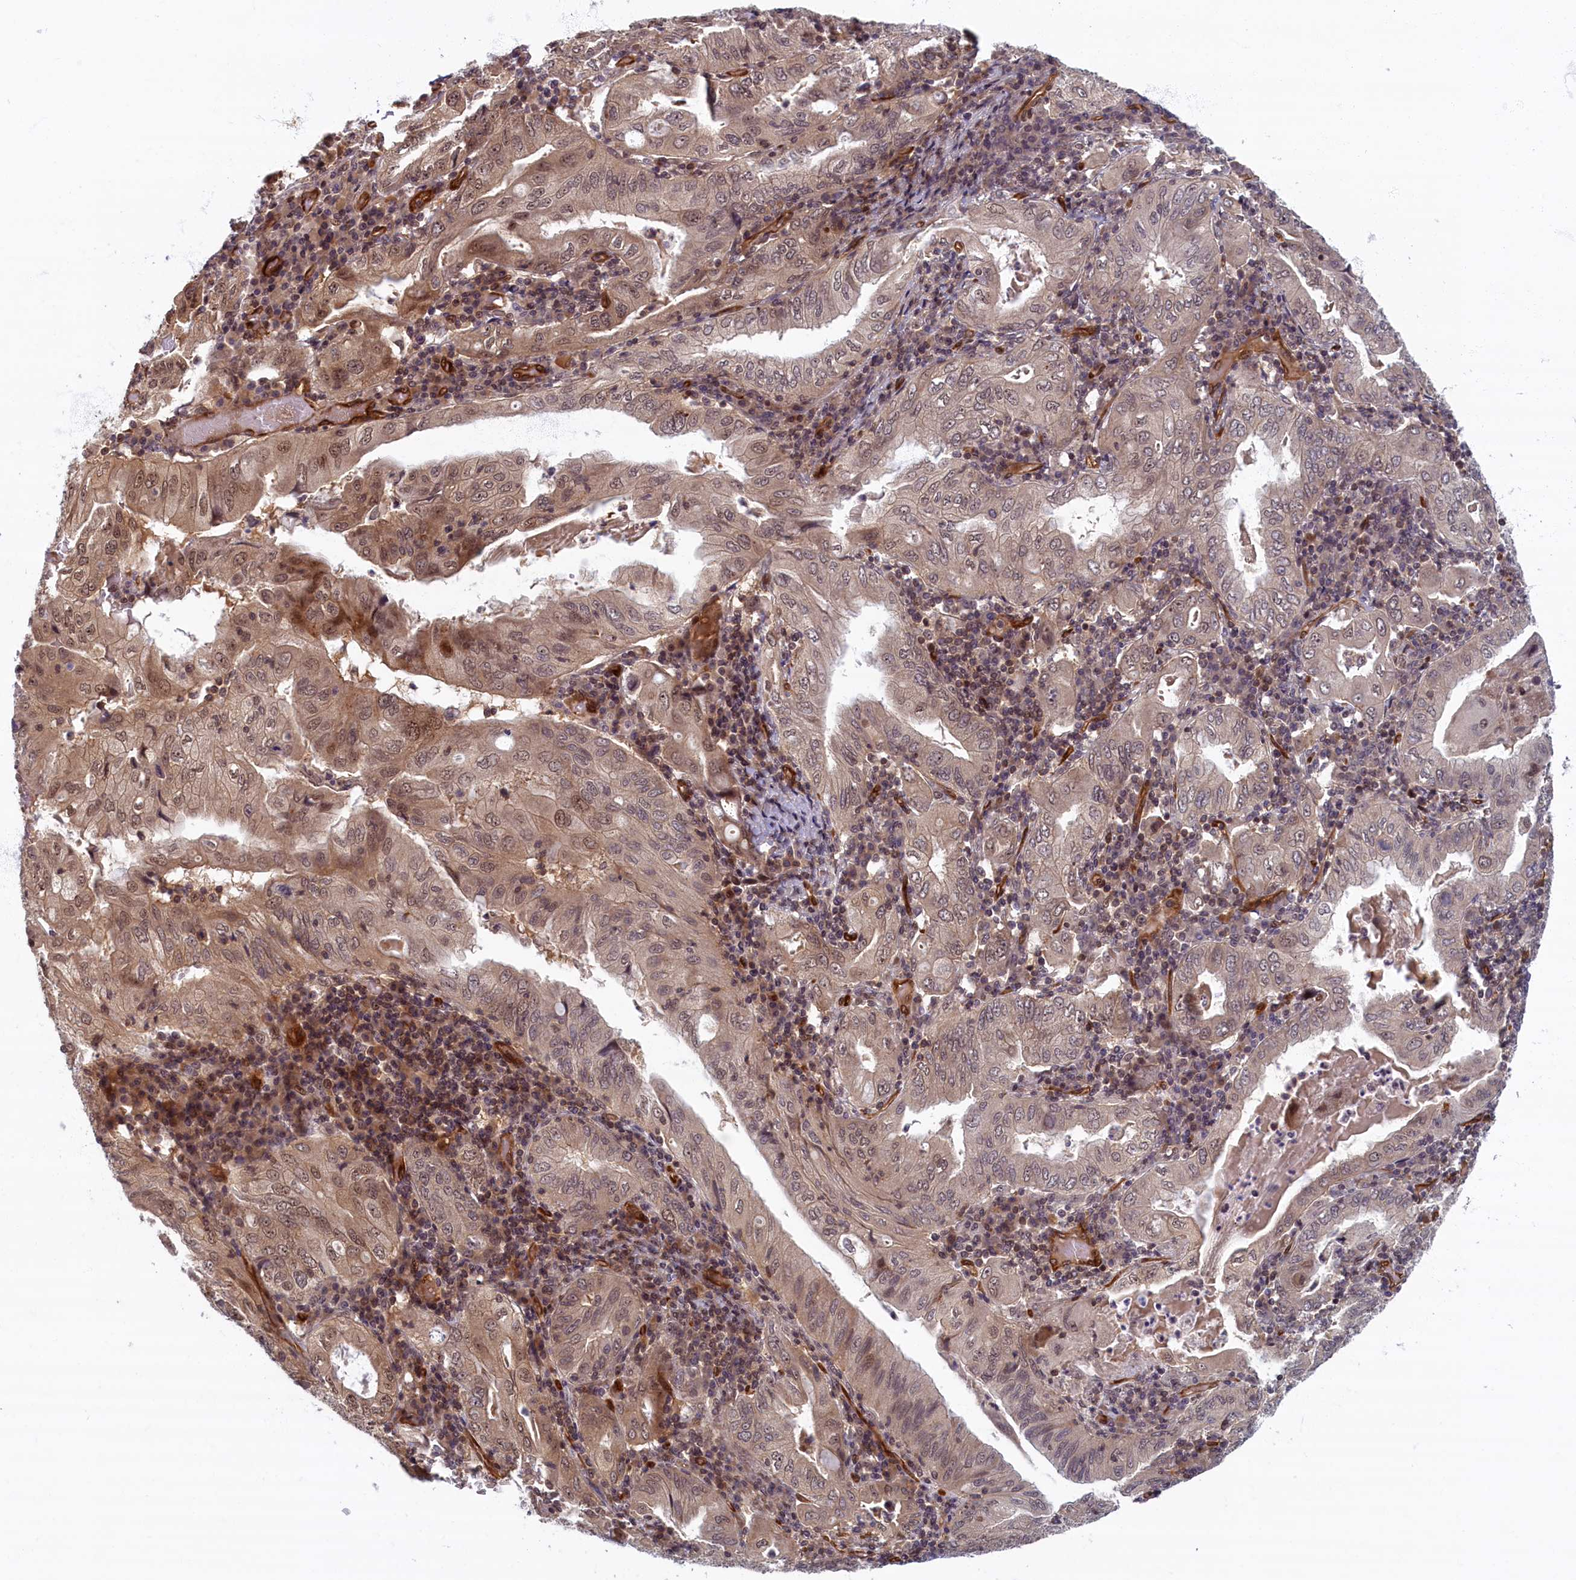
{"staining": {"intensity": "moderate", "quantity": "25%-75%", "location": "cytoplasmic/membranous,nuclear"}, "tissue": "stomach cancer", "cell_type": "Tumor cells", "image_type": "cancer", "snomed": [{"axis": "morphology", "description": "Normal tissue, NOS"}, {"axis": "morphology", "description": "Adenocarcinoma, NOS"}, {"axis": "topography", "description": "Esophagus"}, {"axis": "topography", "description": "Stomach, upper"}, {"axis": "topography", "description": "Peripheral nerve tissue"}], "caption": "Immunohistochemical staining of stomach adenocarcinoma demonstrates moderate cytoplasmic/membranous and nuclear protein staining in about 25%-75% of tumor cells.", "gene": "SNRK", "patient": {"sex": "male", "age": 62}}